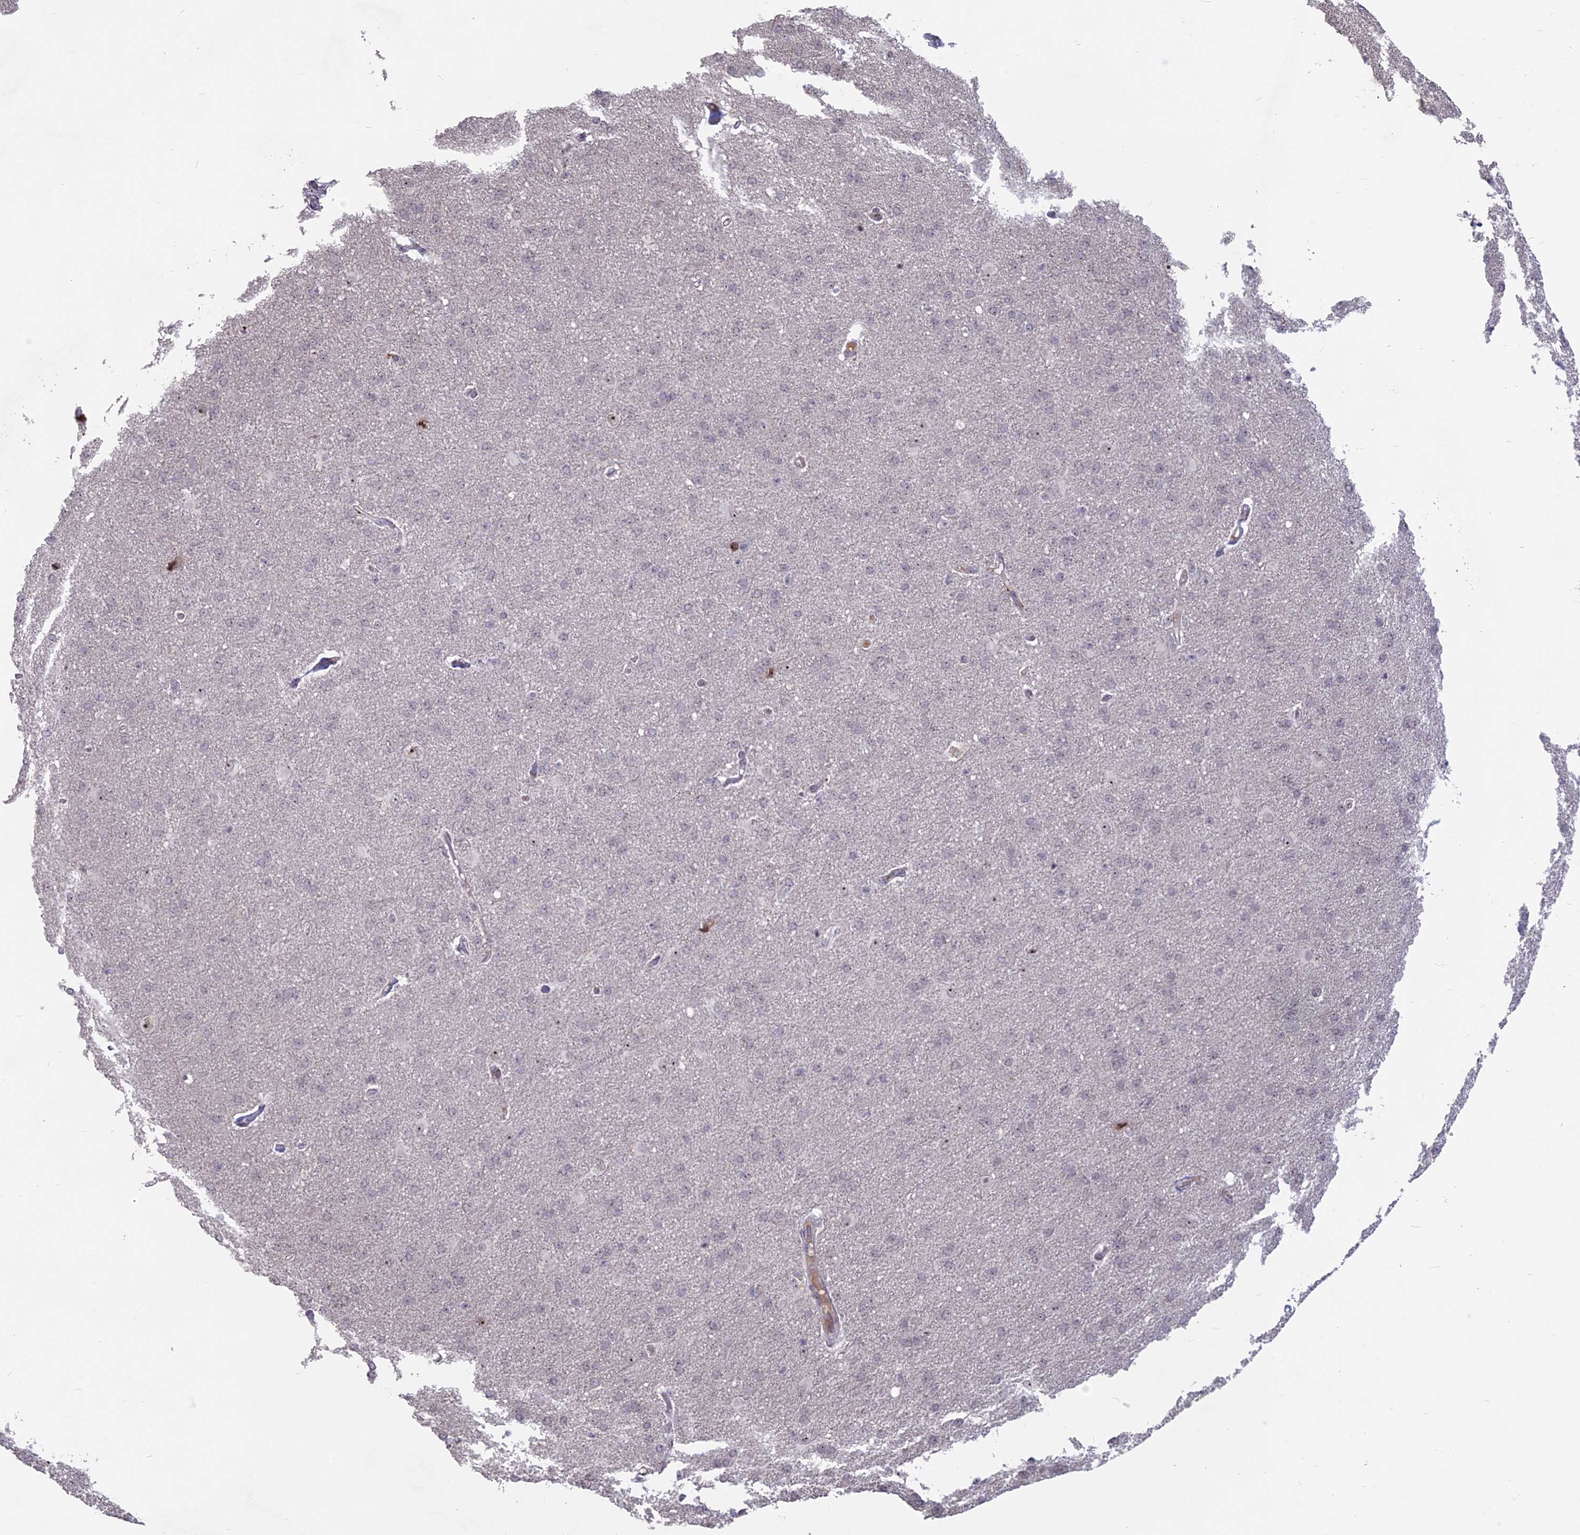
{"staining": {"intensity": "negative", "quantity": "none", "location": "none"}, "tissue": "cerebral cortex", "cell_type": "Endothelial cells", "image_type": "normal", "snomed": [{"axis": "morphology", "description": "Normal tissue, NOS"}, {"axis": "topography", "description": "Cerebral cortex"}], "caption": "The IHC photomicrograph has no significant expression in endothelial cells of cerebral cortex.", "gene": "FAM131A", "patient": {"sex": "male", "age": 62}}